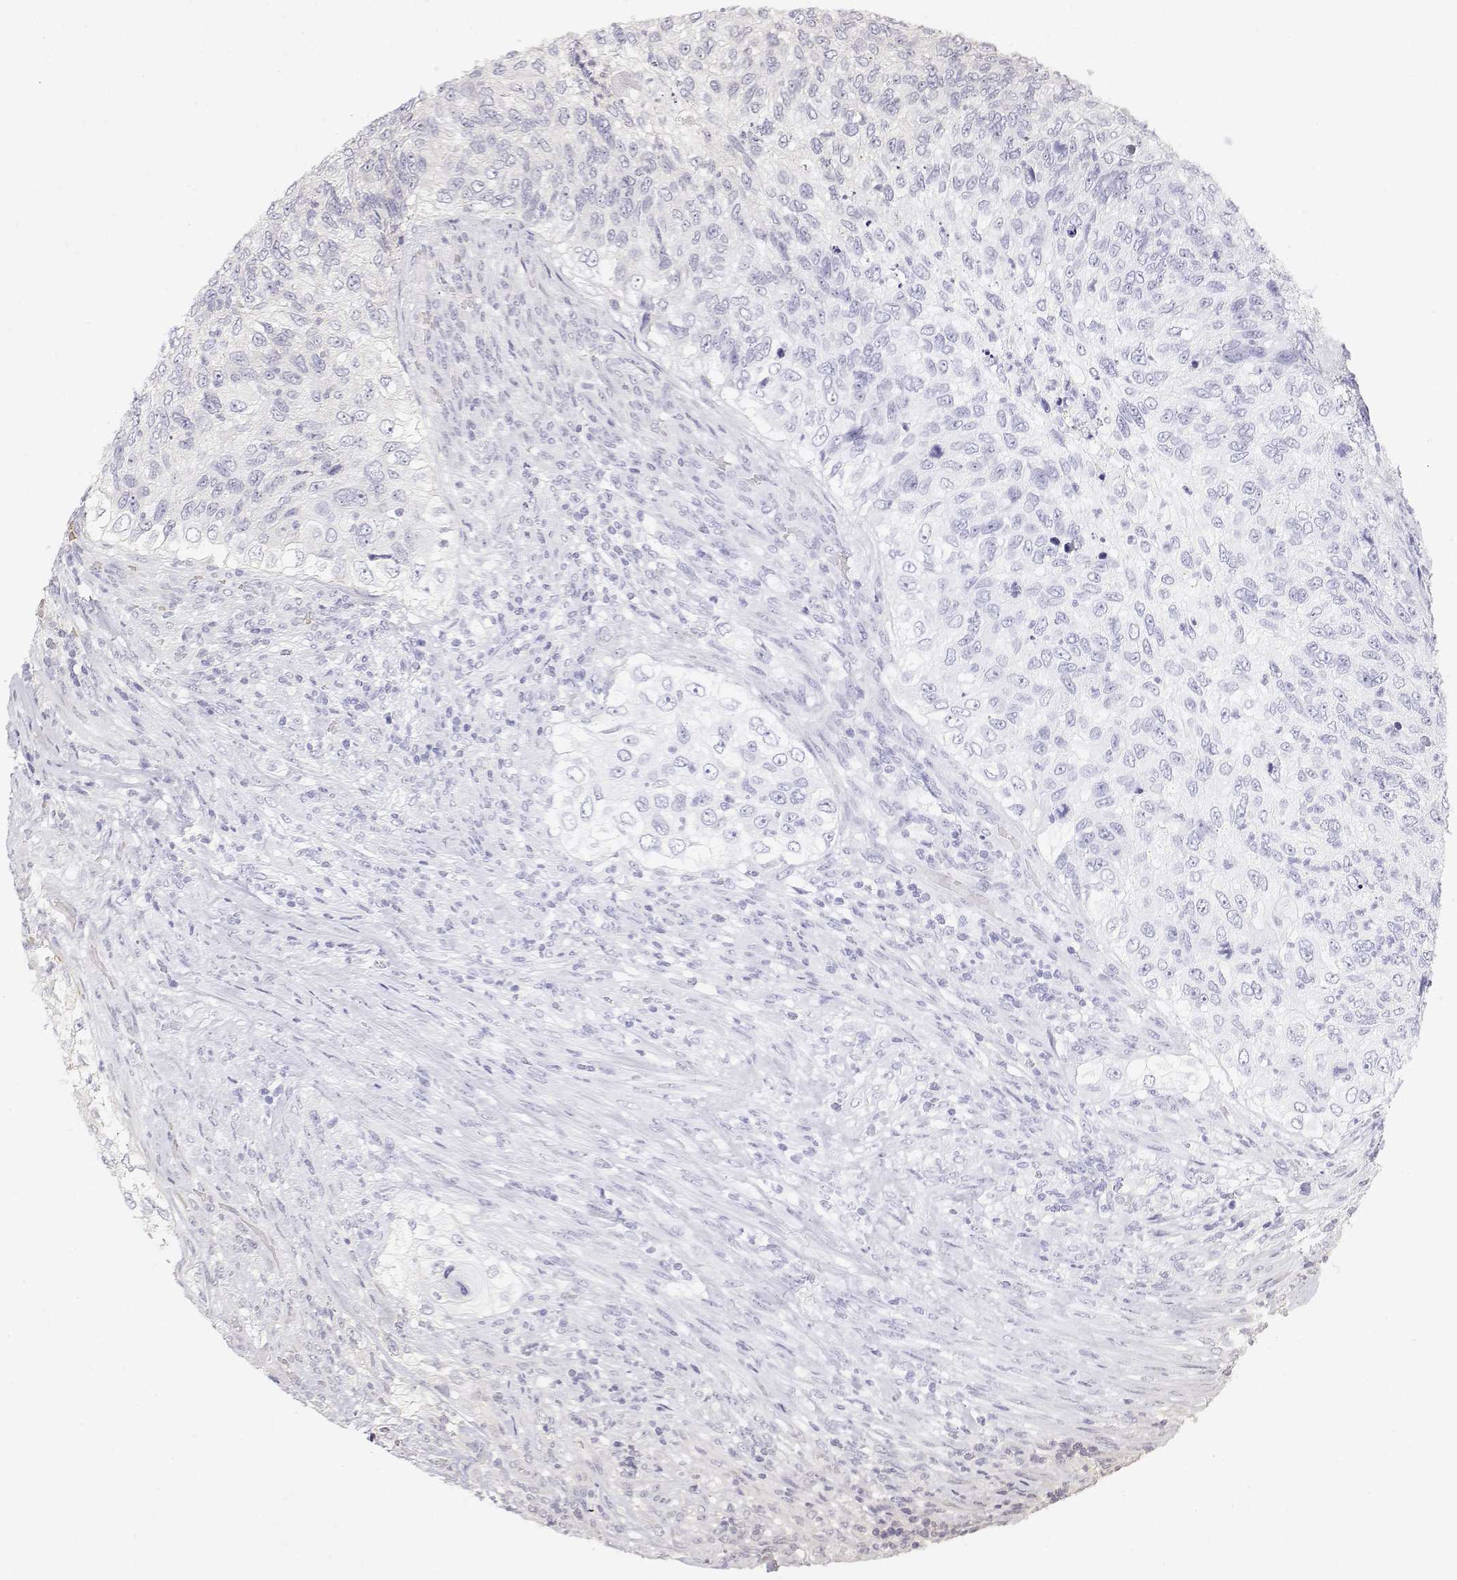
{"staining": {"intensity": "negative", "quantity": "none", "location": "none"}, "tissue": "urothelial cancer", "cell_type": "Tumor cells", "image_type": "cancer", "snomed": [{"axis": "morphology", "description": "Urothelial carcinoma, High grade"}, {"axis": "topography", "description": "Urinary bladder"}], "caption": "An immunohistochemistry (IHC) image of urothelial carcinoma (high-grade) is shown. There is no staining in tumor cells of urothelial carcinoma (high-grade).", "gene": "MISP", "patient": {"sex": "female", "age": 60}}